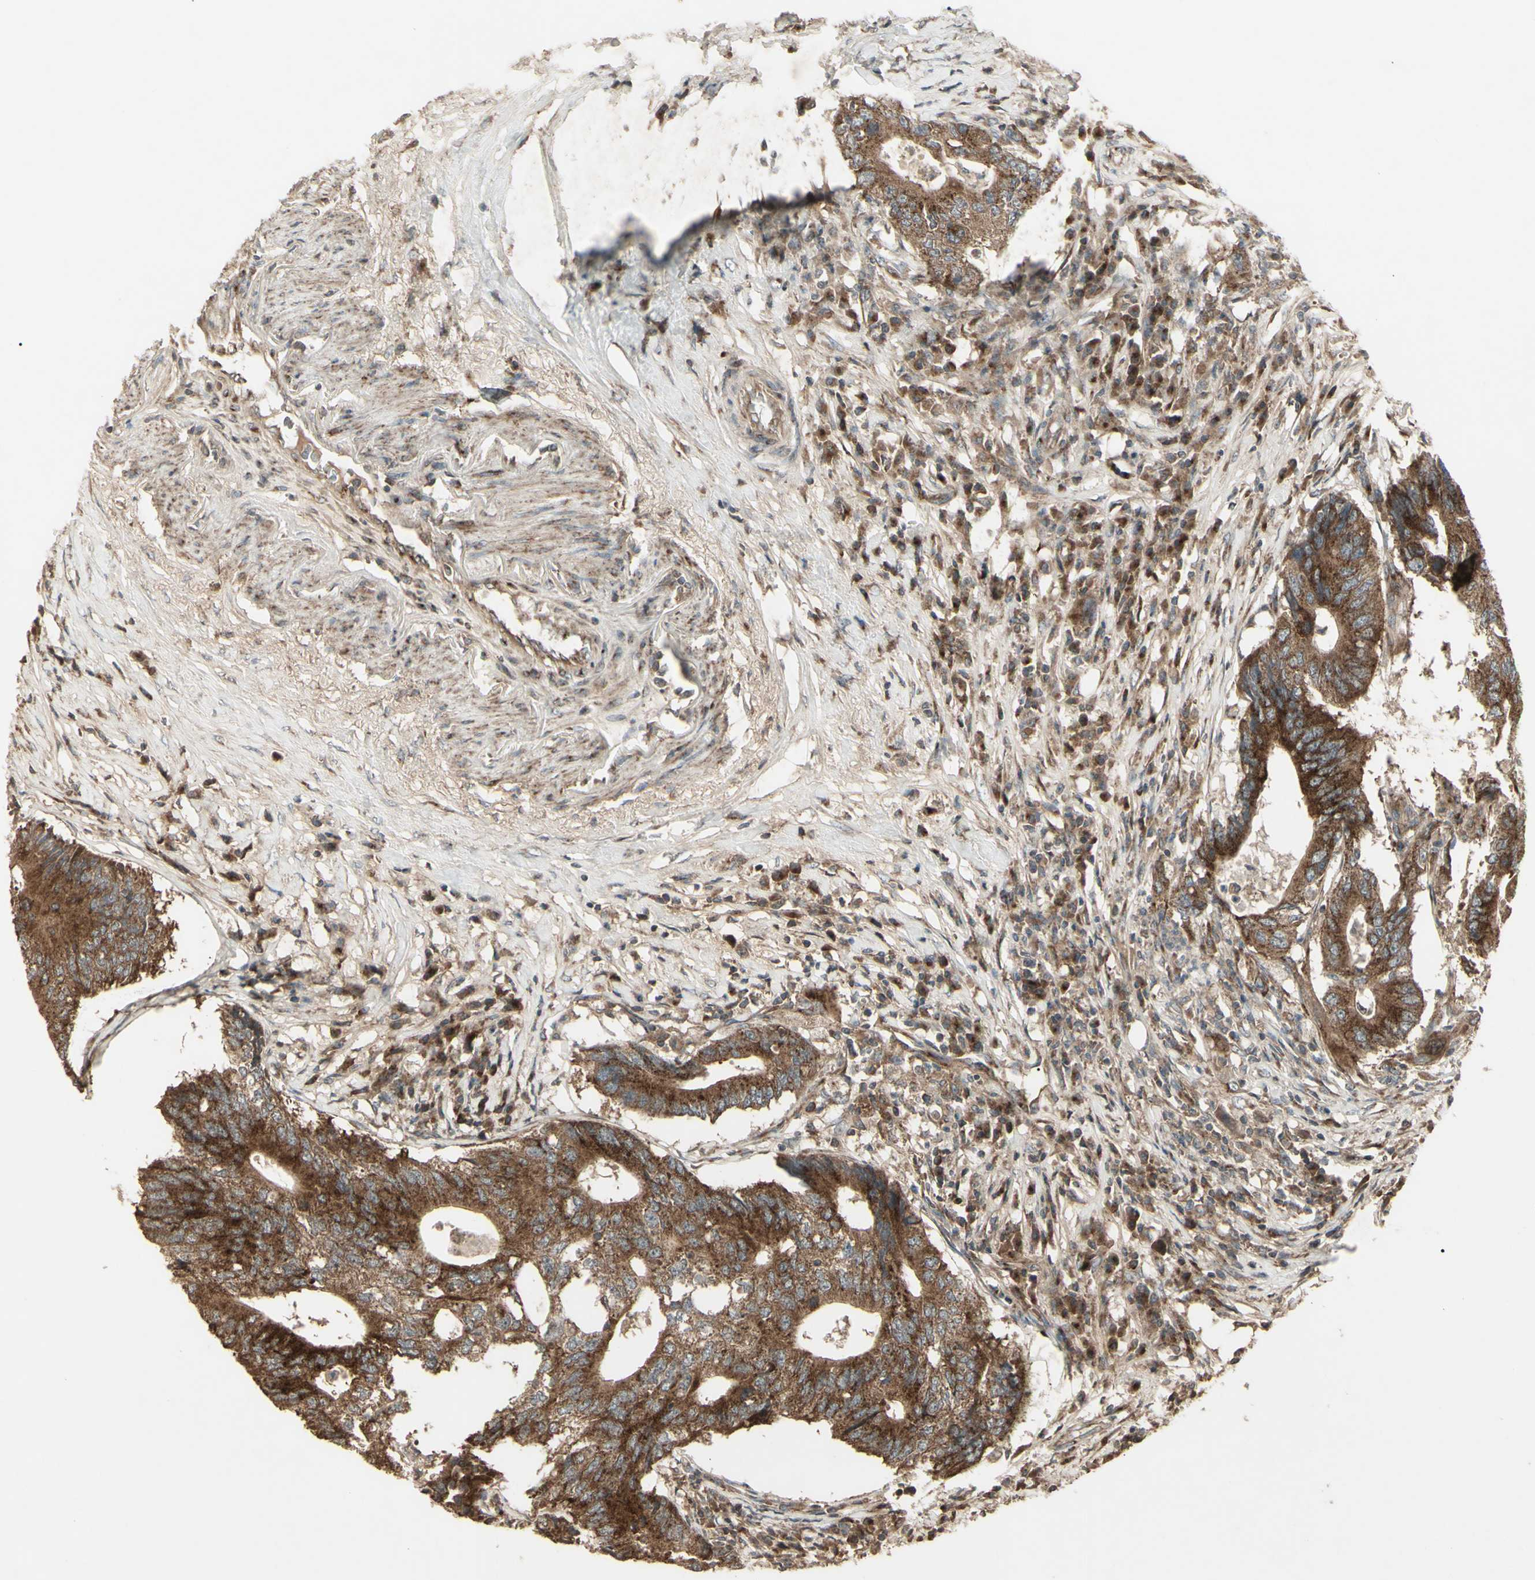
{"staining": {"intensity": "strong", "quantity": ">75%", "location": "cytoplasmic/membranous"}, "tissue": "colorectal cancer", "cell_type": "Tumor cells", "image_type": "cancer", "snomed": [{"axis": "morphology", "description": "Adenocarcinoma, NOS"}, {"axis": "topography", "description": "Colon"}], "caption": "This image displays IHC staining of adenocarcinoma (colorectal), with high strong cytoplasmic/membranous positivity in approximately >75% of tumor cells.", "gene": "AP1G1", "patient": {"sex": "male", "age": 71}}